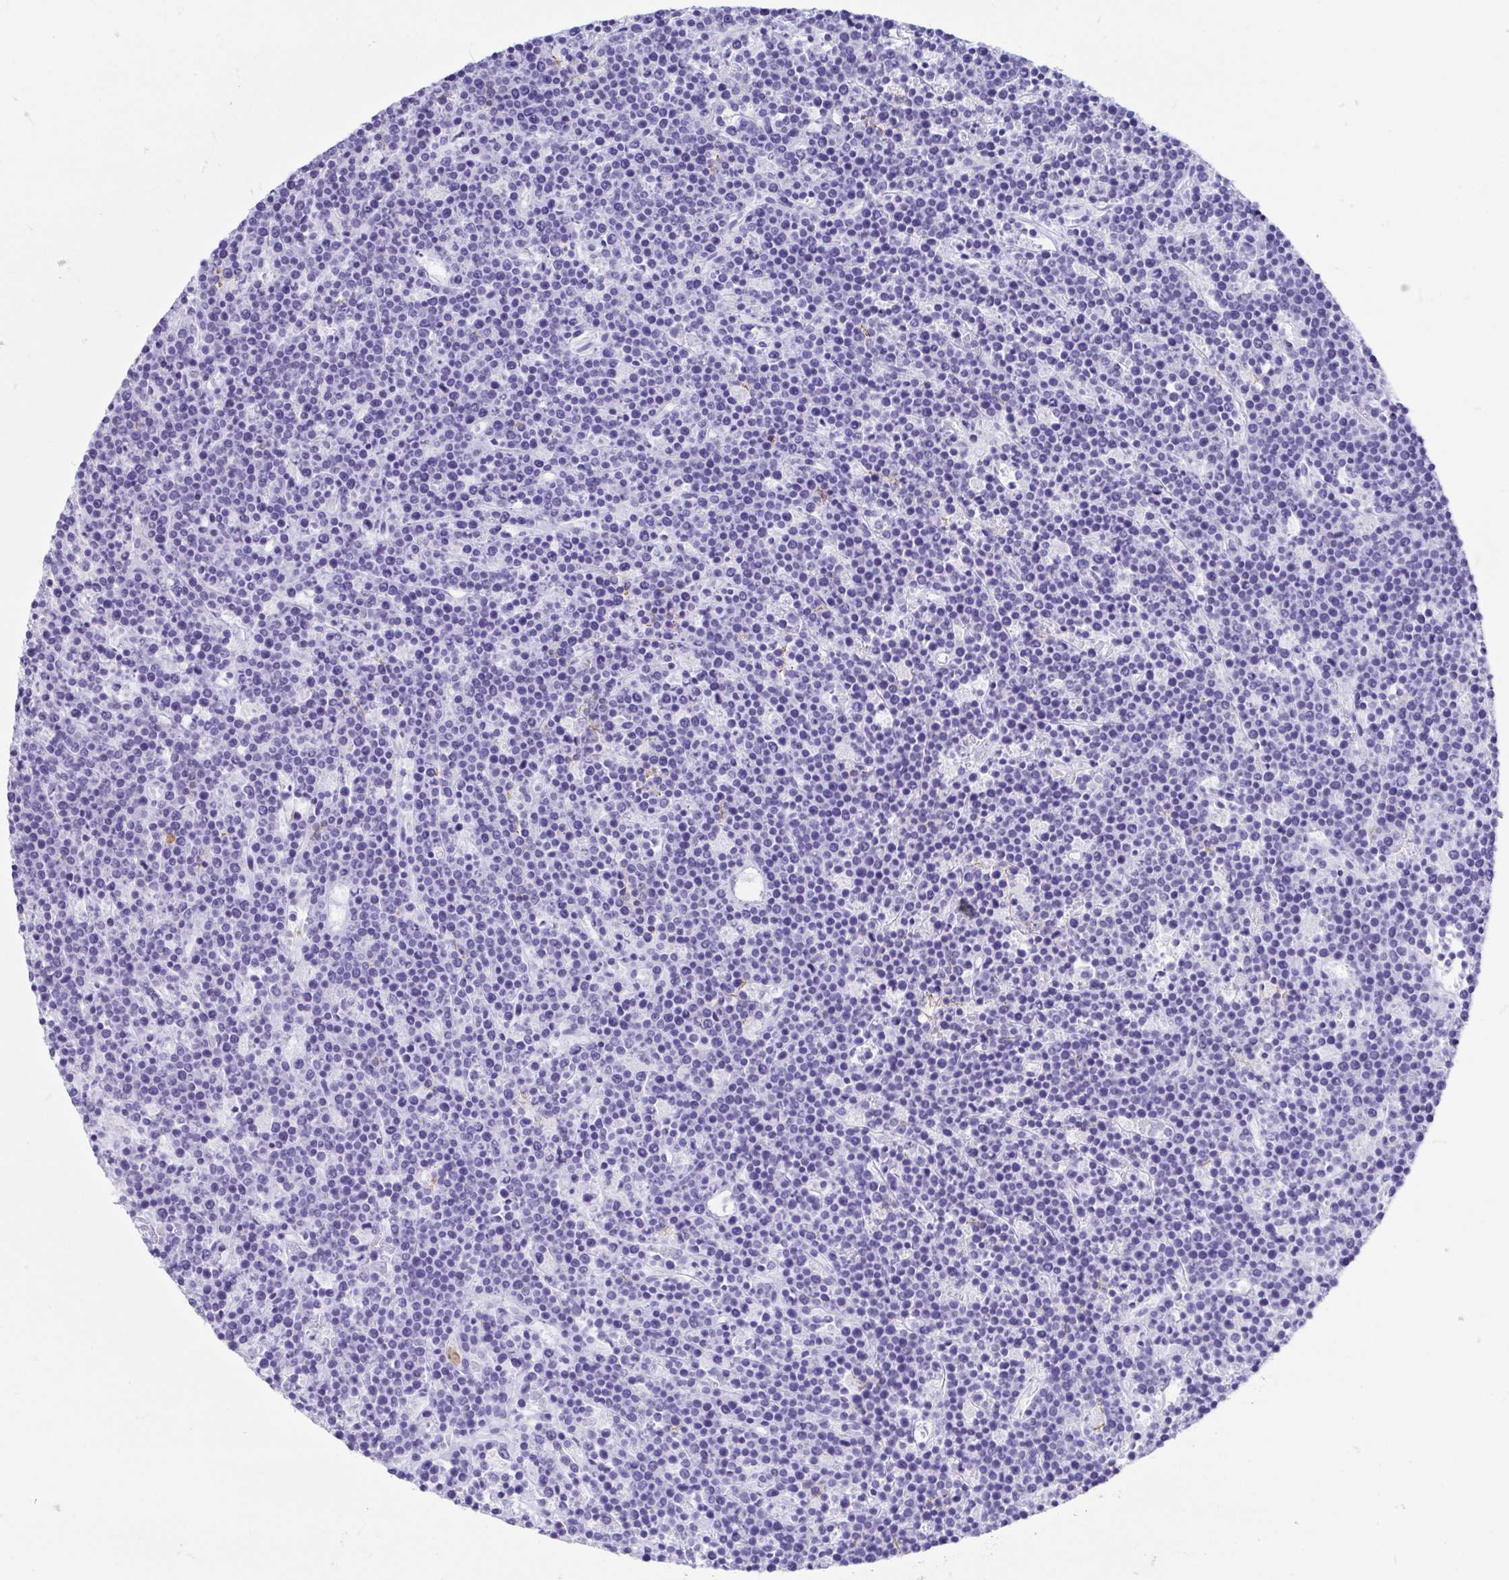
{"staining": {"intensity": "negative", "quantity": "none", "location": "none"}, "tissue": "lymphoma", "cell_type": "Tumor cells", "image_type": "cancer", "snomed": [{"axis": "morphology", "description": "Malignant lymphoma, non-Hodgkin's type, High grade"}, {"axis": "topography", "description": "Ovary"}], "caption": "Immunohistochemistry (IHC) micrograph of human lymphoma stained for a protein (brown), which displays no expression in tumor cells.", "gene": "GKN1", "patient": {"sex": "female", "age": 56}}